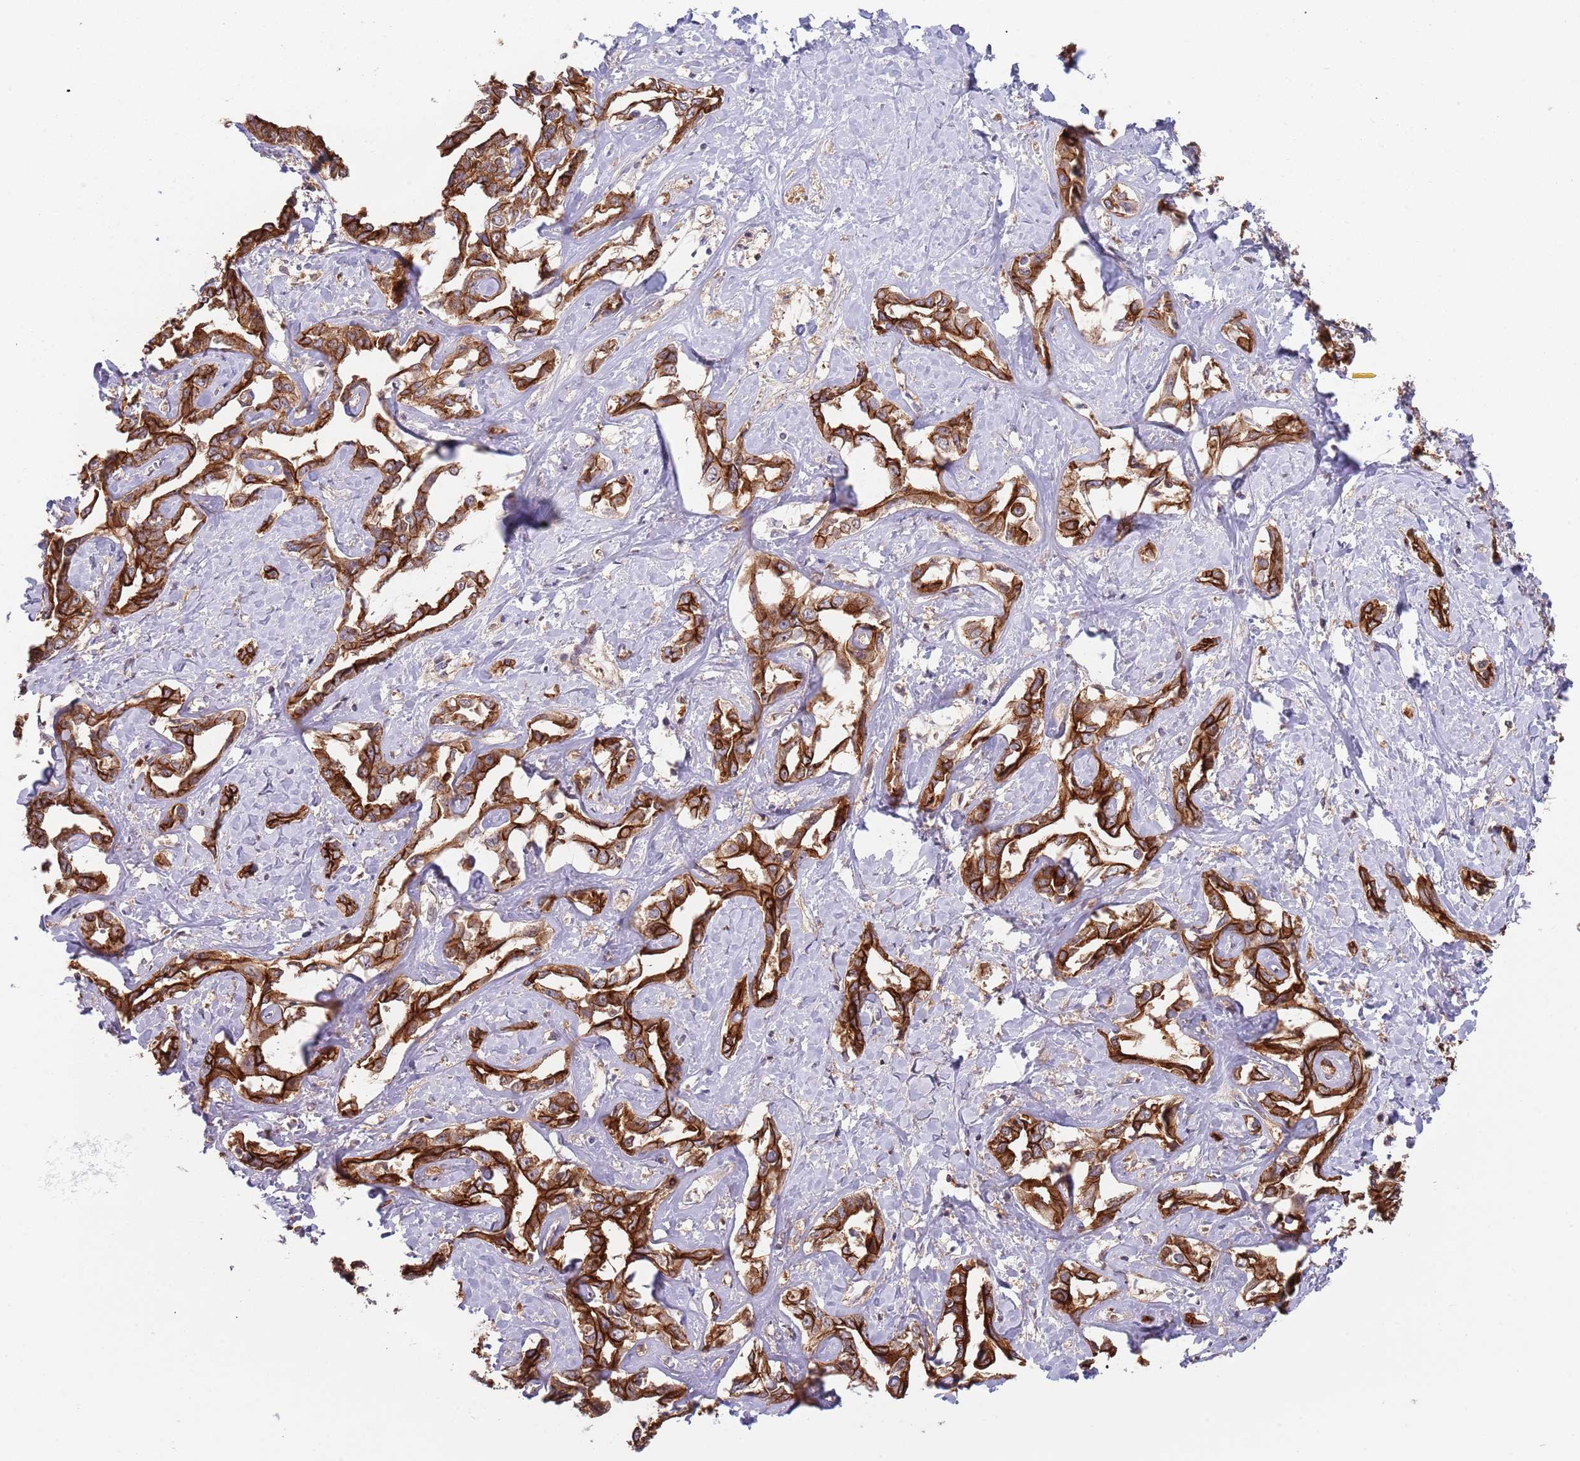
{"staining": {"intensity": "strong", "quantity": ">75%", "location": "cytoplasmic/membranous"}, "tissue": "liver cancer", "cell_type": "Tumor cells", "image_type": "cancer", "snomed": [{"axis": "morphology", "description": "Cholangiocarcinoma"}, {"axis": "topography", "description": "Liver"}], "caption": "Liver cancer (cholangiocarcinoma) stained for a protein (brown) exhibits strong cytoplasmic/membranous positive expression in about >75% of tumor cells.", "gene": "GSDMD", "patient": {"sex": "male", "age": 59}}